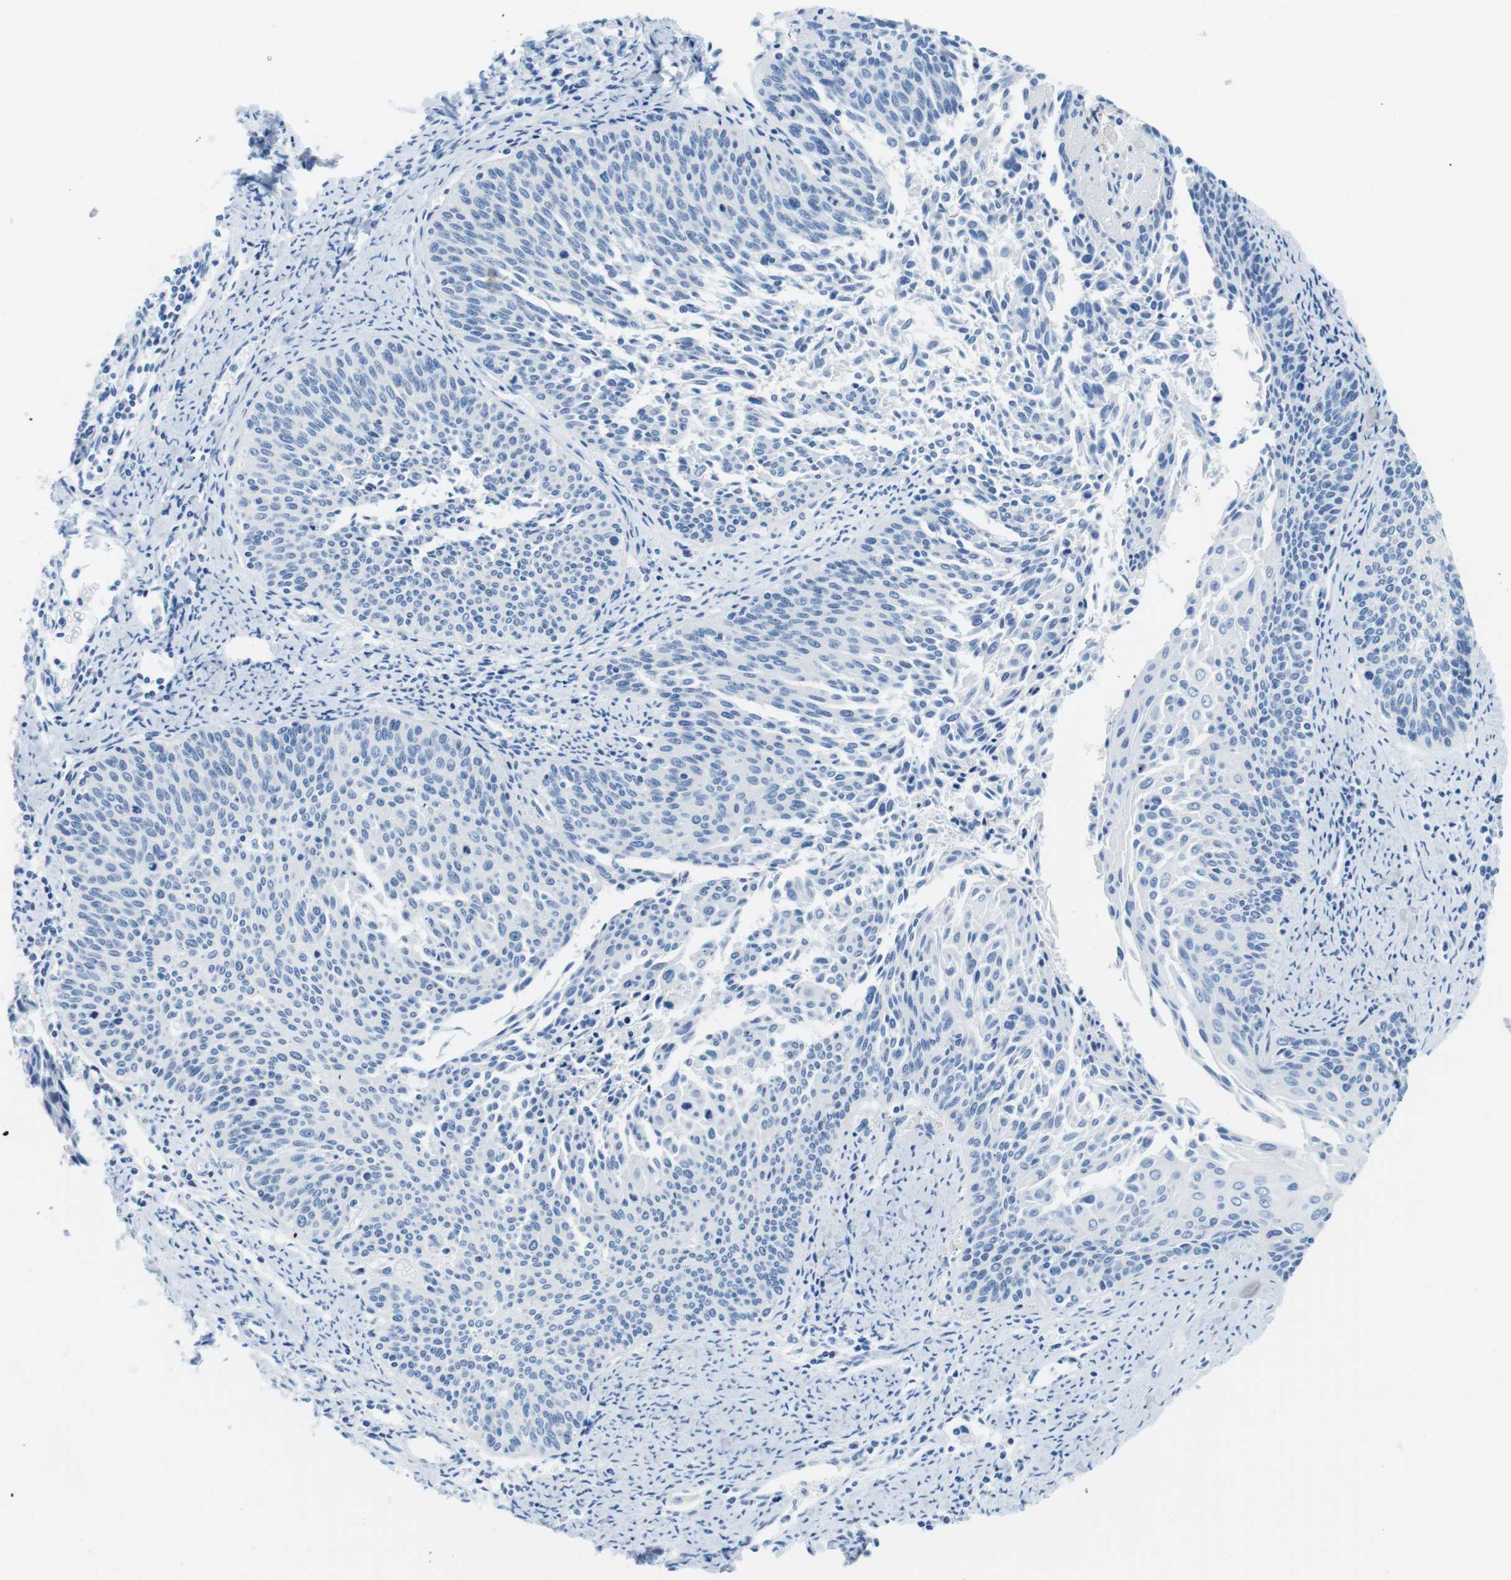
{"staining": {"intensity": "negative", "quantity": "none", "location": "none"}, "tissue": "cervical cancer", "cell_type": "Tumor cells", "image_type": "cancer", "snomed": [{"axis": "morphology", "description": "Squamous cell carcinoma, NOS"}, {"axis": "topography", "description": "Cervix"}], "caption": "There is no significant expression in tumor cells of cervical cancer (squamous cell carcinoma). Brightfield microscopy of immunohistochemistry stained with DAB (3,3'-diaminobenzidine) (brown) and hematoxylin (blue), captured at high magnification.", "gene": "GAP43", "patient": {"sex": "female", "age": 55}}